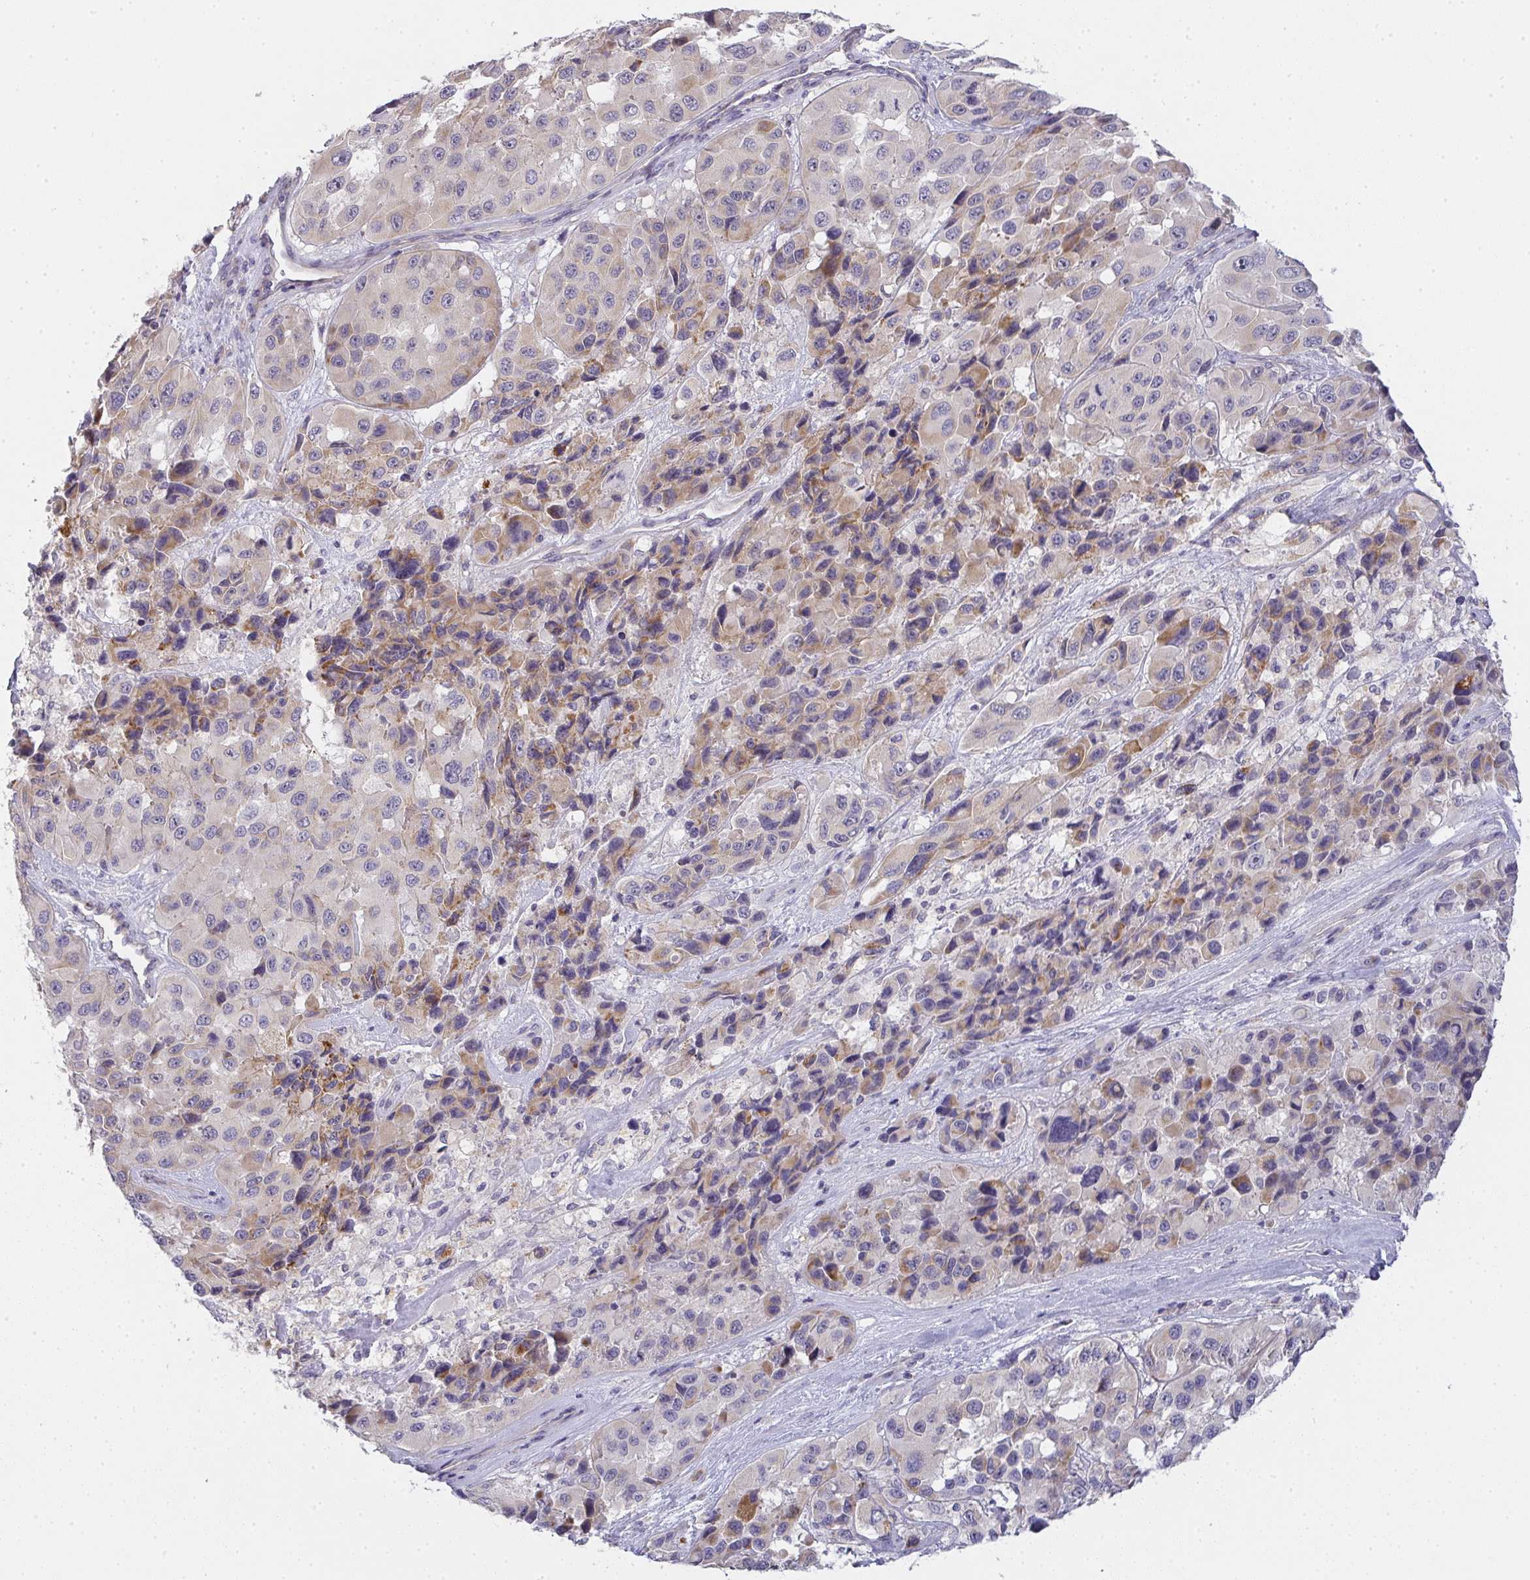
{"staining": {"intensity": "moderate", "quantity": "25%-75%", "location": "cytoplasmic/membranous"}, "tissue": "melanoma", "cell_type": "Tumor cells", "image_type": "cancer", "snomed": [{"axis": "morphology", "description": "Malignant melanoma, Metastatic site"}, {"axis": "topography", "description": "Lymph node"}], "caption": "Malignant melanoma (metastatic site) stained with DAB (3,3'-diaminobenzidine) IHC shows medium levels of moderate cytoplasmic/membranous staining in about 25%-75% of tumor cells.", "gene": "TMEM219", "patient": {"sex": "female", "age": 65}}